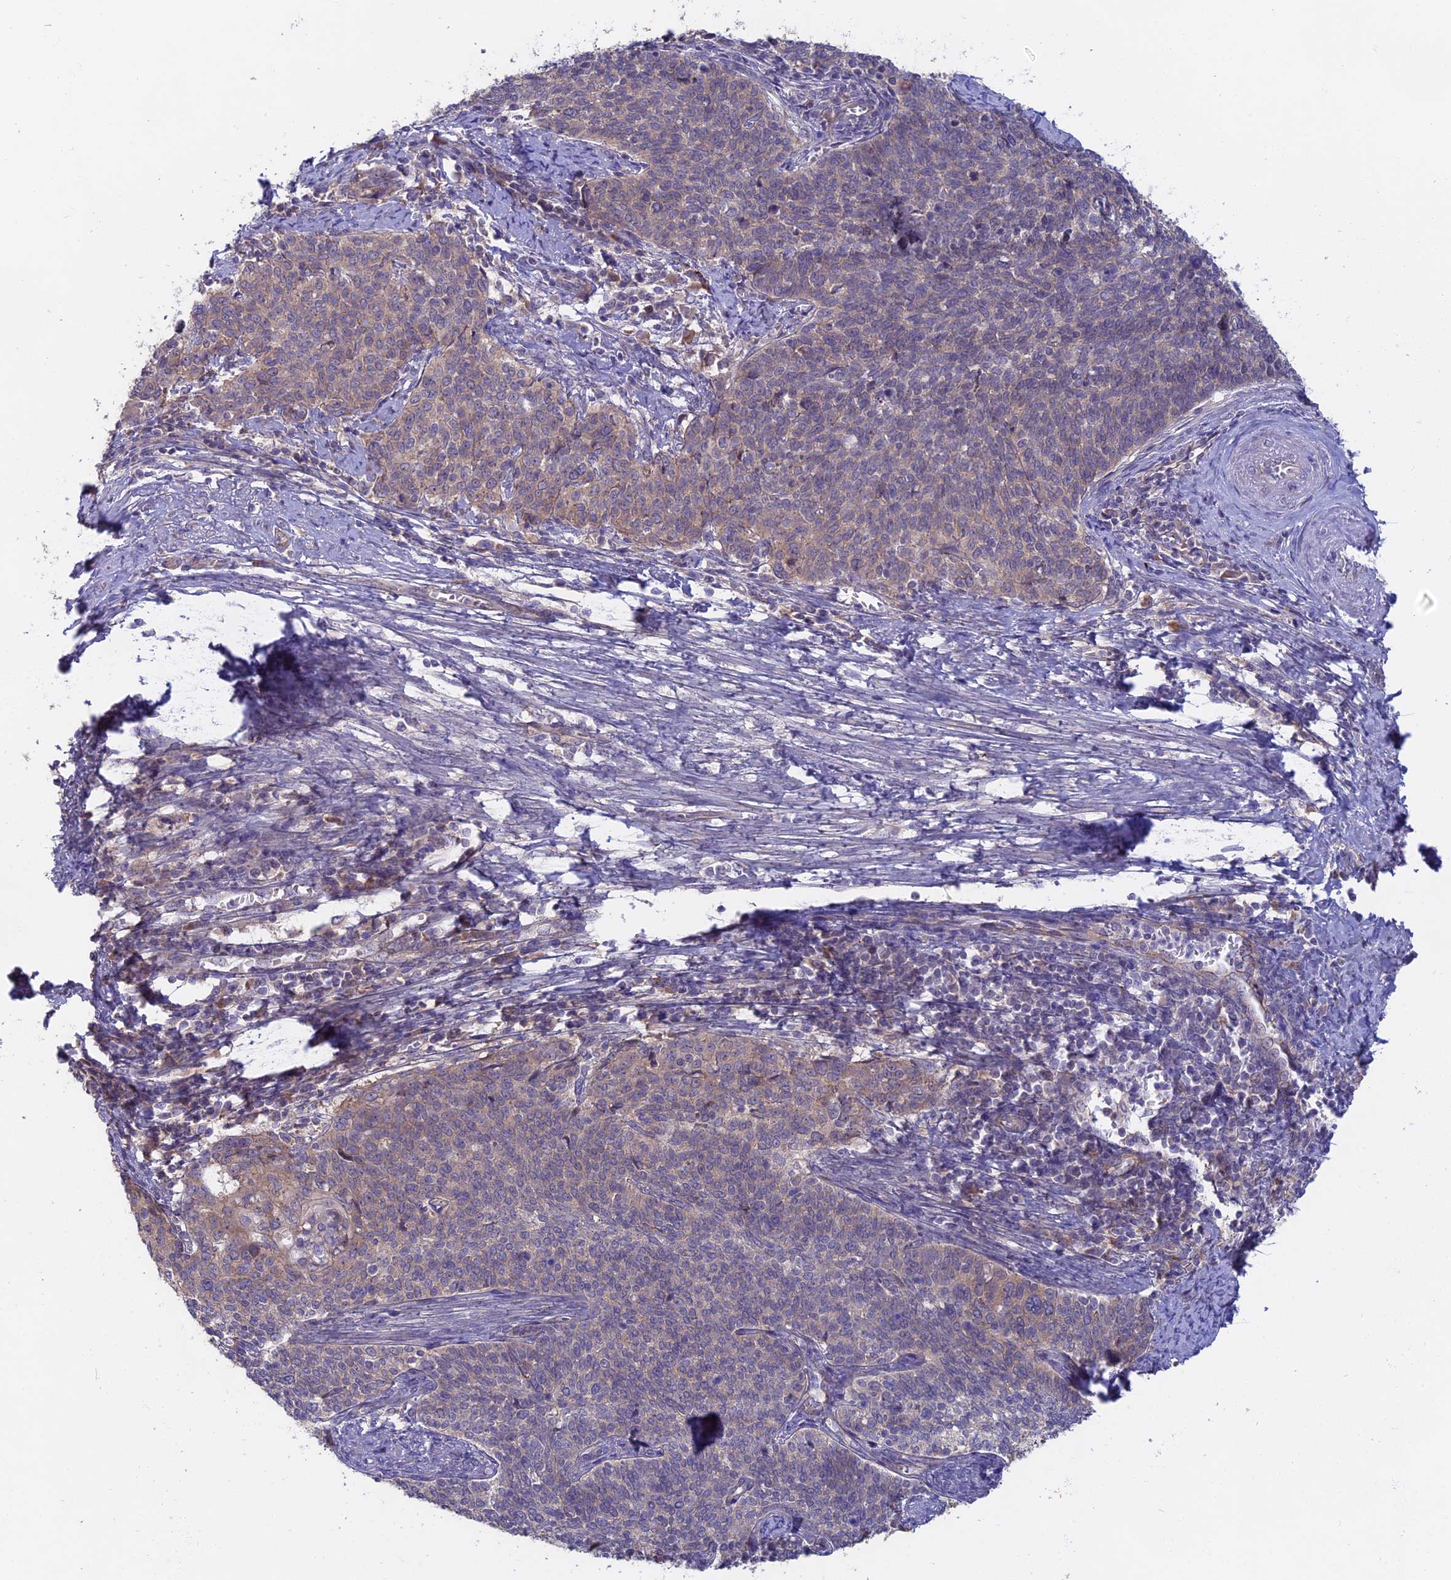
{"staining": {"intensity": "weak", "quantity": "<25%", "location": "cytoplasmic/membranous"}, "tissue": "cervical cancer", "cell_type": "Tumor cells", "image_type": "cancer", "snomed": [{"axis": "morphology", "description": "Squamous cell carcinoma, NOS"}, {"axis": "topography", "description": "Cervix"}], "caption": "Human cervical squamous cell carcinoma stained for a protein using immunohistochemistry (IHC) reveals no positivity in tumor cells.", "gene": "TENT4B", "patient": {"sex": "female", "age": 39}}